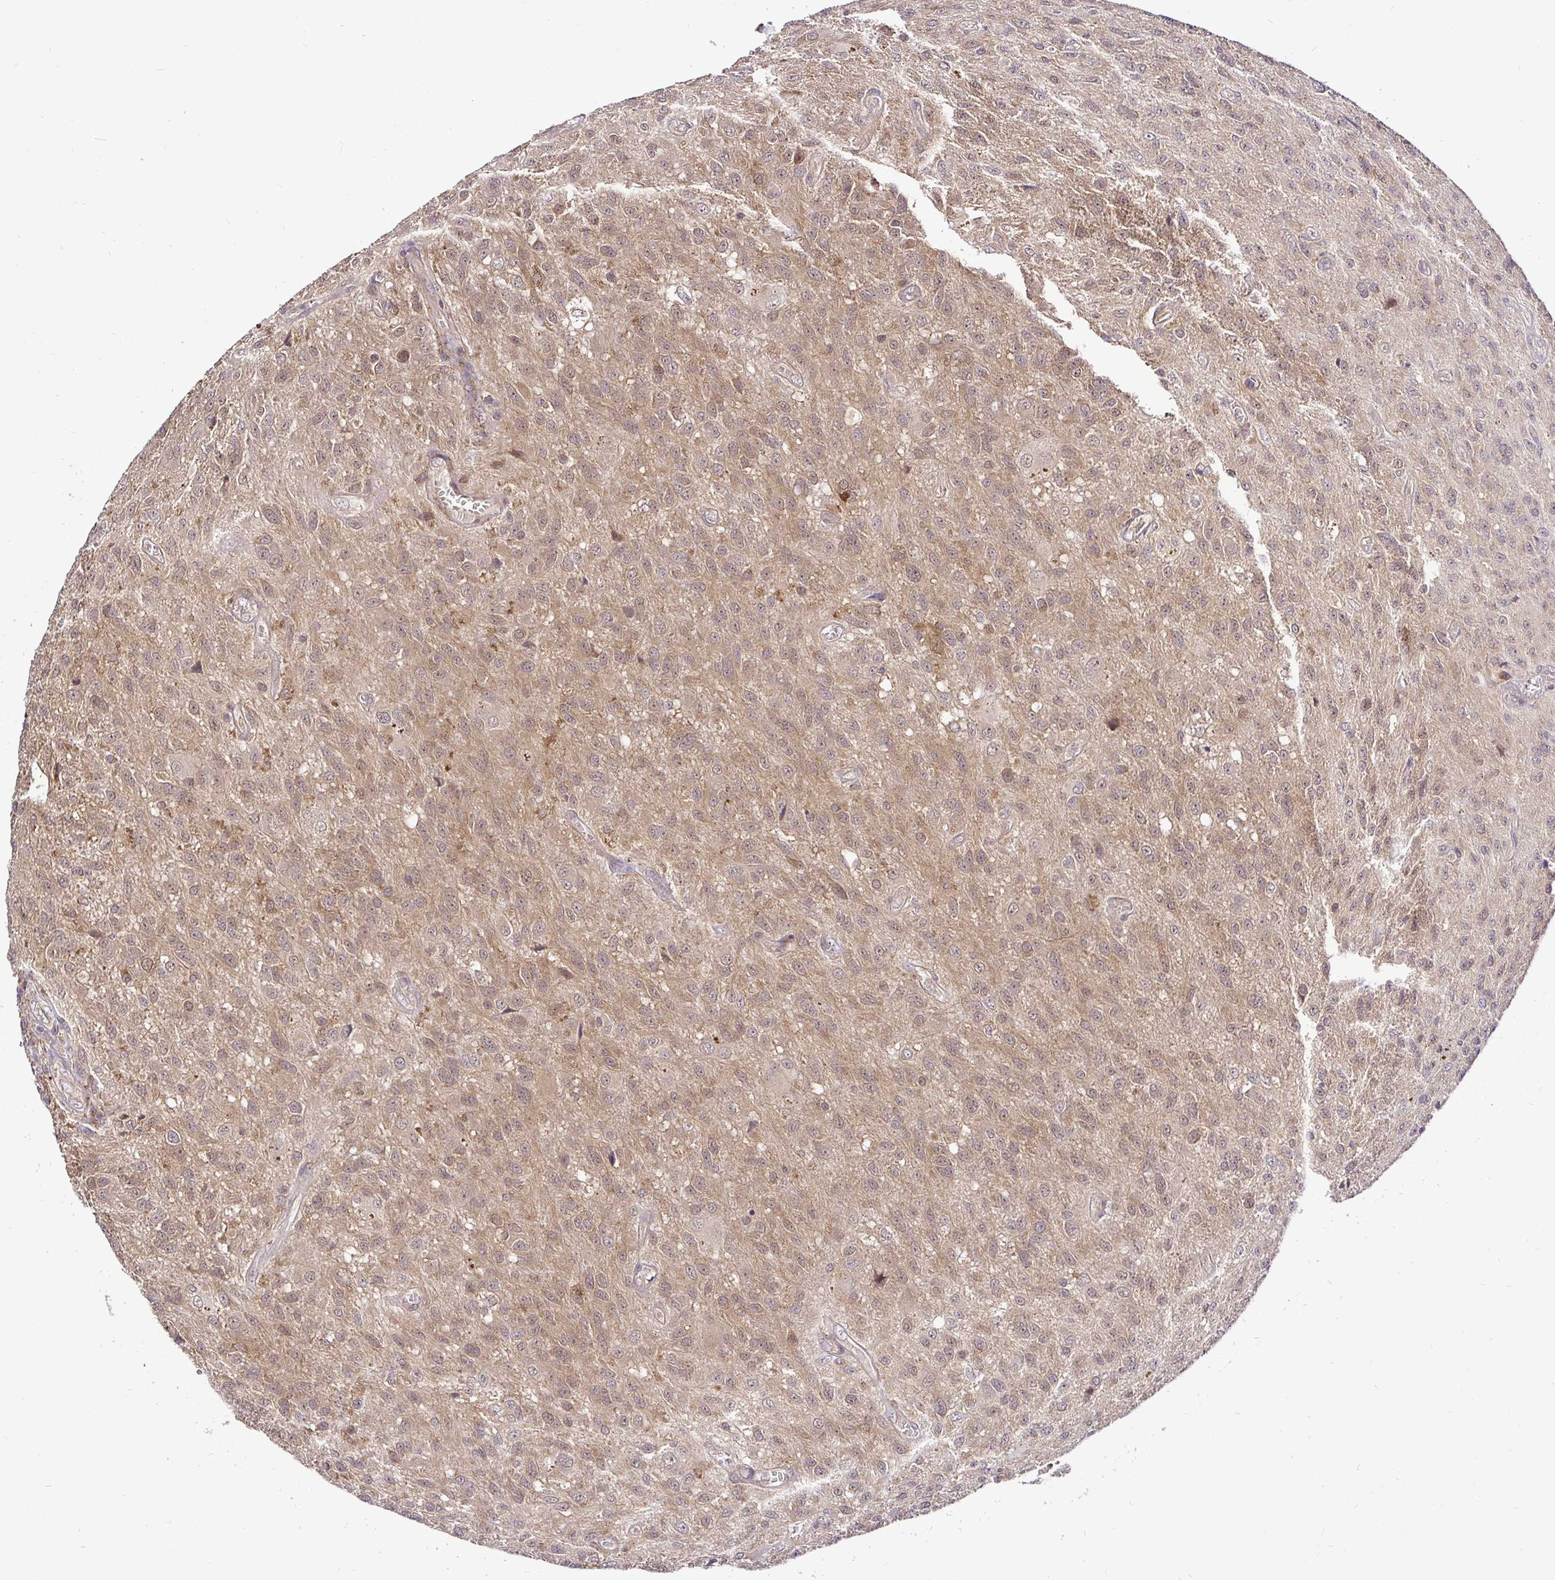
{"staining": {"intensity": "weak", "quantity": "25%-75%", "location": "cytoplasmic/membranous,nuclear"}, "tissue": "glioma", "cell_type": "Tumor cells", "image_type": "cancer", "snomed": [{"axis": "morphology", "description": "Glioma, malignant, Low grade"}, {"axis": "topography", "description": "Brain"}], "caption": "IHC micrograph of neoplastic tissue: human malignant glioma (low-grade) stained using IHC shows low levels of weak protein expression localized specifically in the cytoplasmic/membranous and nuclear of tumor cells, appearing as a cytoplasmic/membranous and nuclear brown color.", "gene": "UBE2M", "patient": {"sex": "male", "age": 66}}